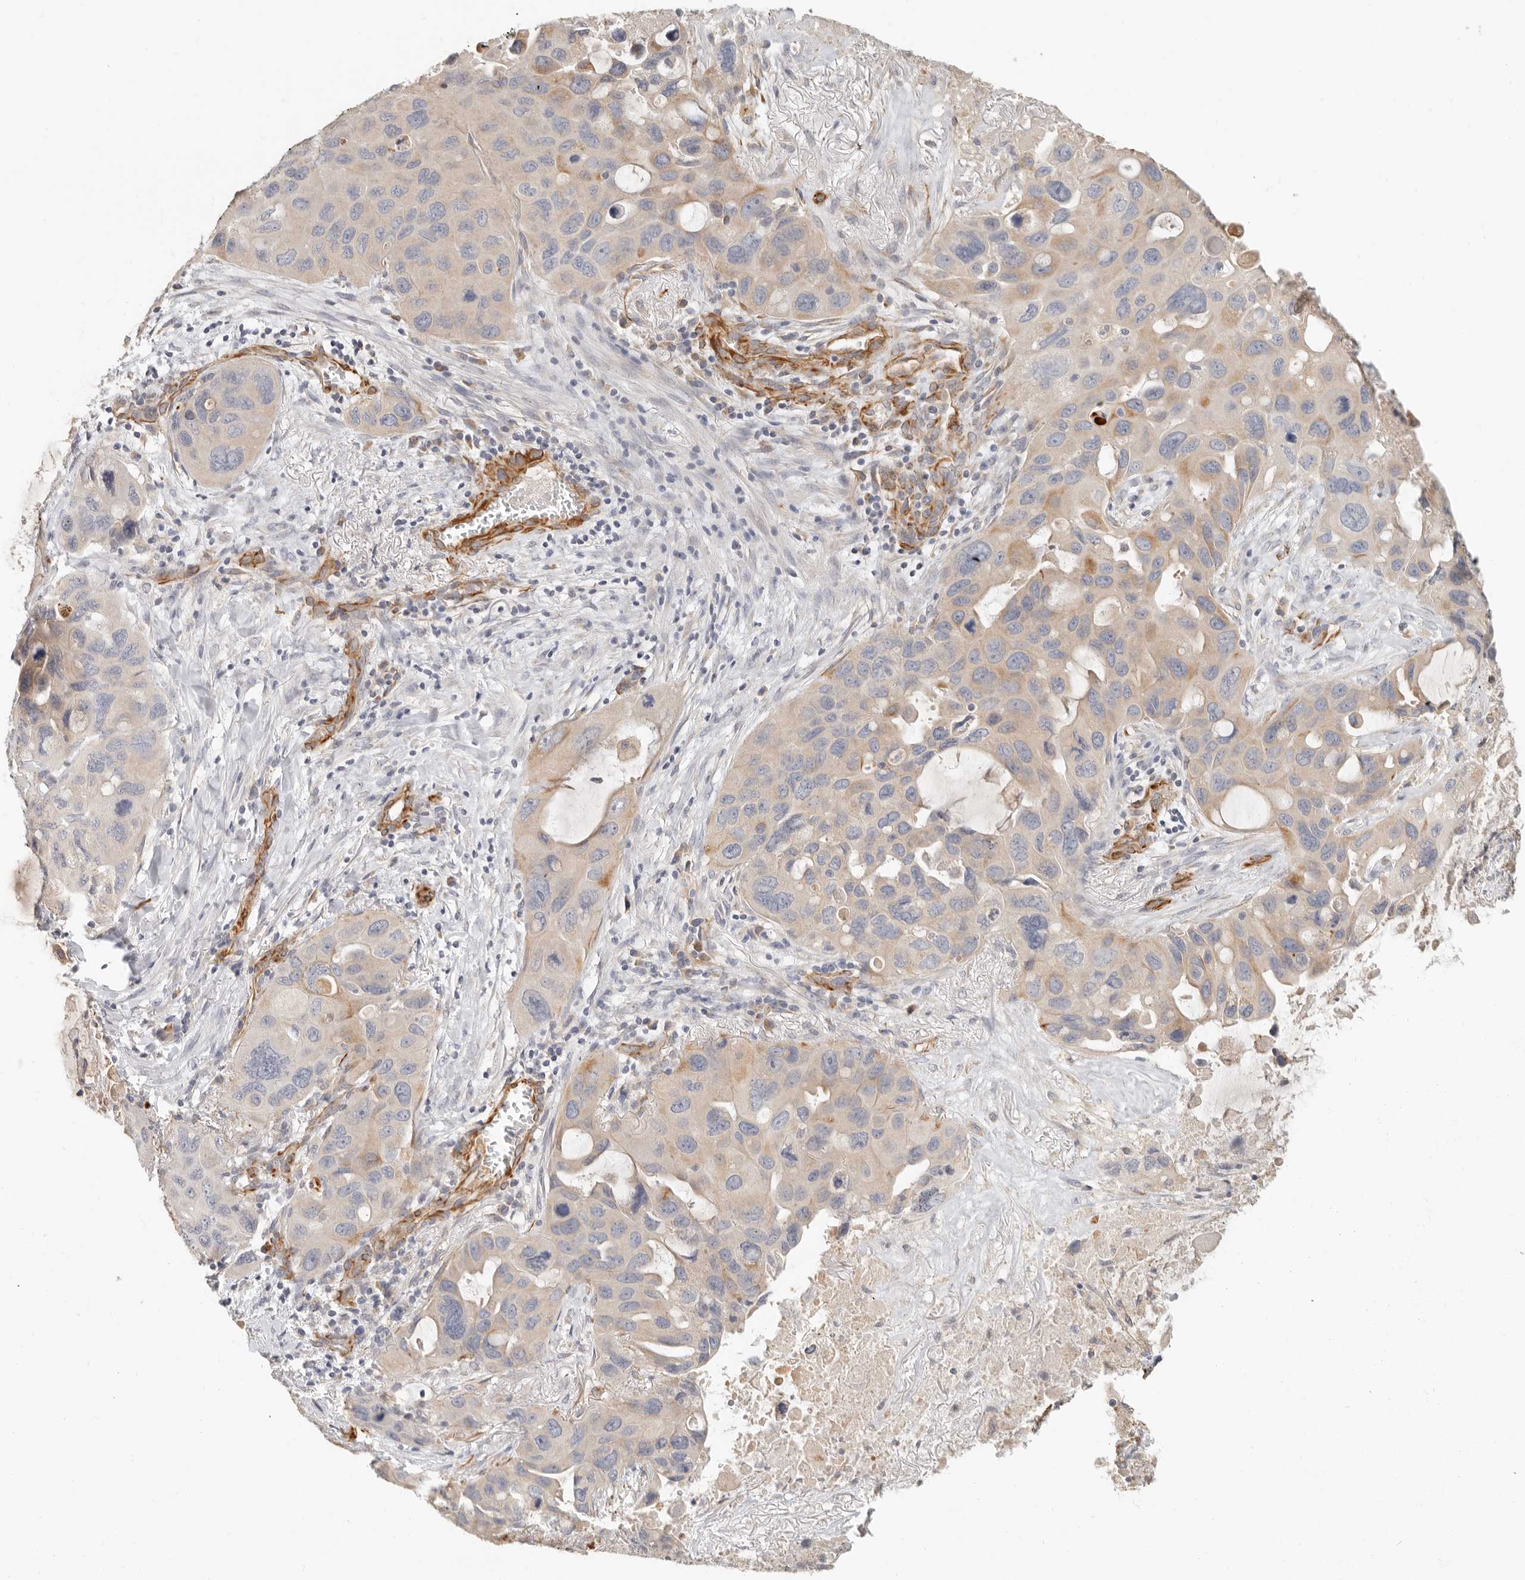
{"staining": {"intensity": "weak", "quantity": "<25%", "location": "cytoplasmic/membranous"}, "tissue": "lung cancer", "cell_type": "Tumor cells", "image_type": "cancer", "snomed": [{"axis": "morphology", "description": "Squamous cell carcinoma, NOS"}, {"axis": "topography", "description": "Lung"}], "caption": "The image exhibits no staining of tumor cells in lung cancer (squamous cell carcinoma).", "gene": "SPRING1", "patient": {"sex": "female", "age": 73}}